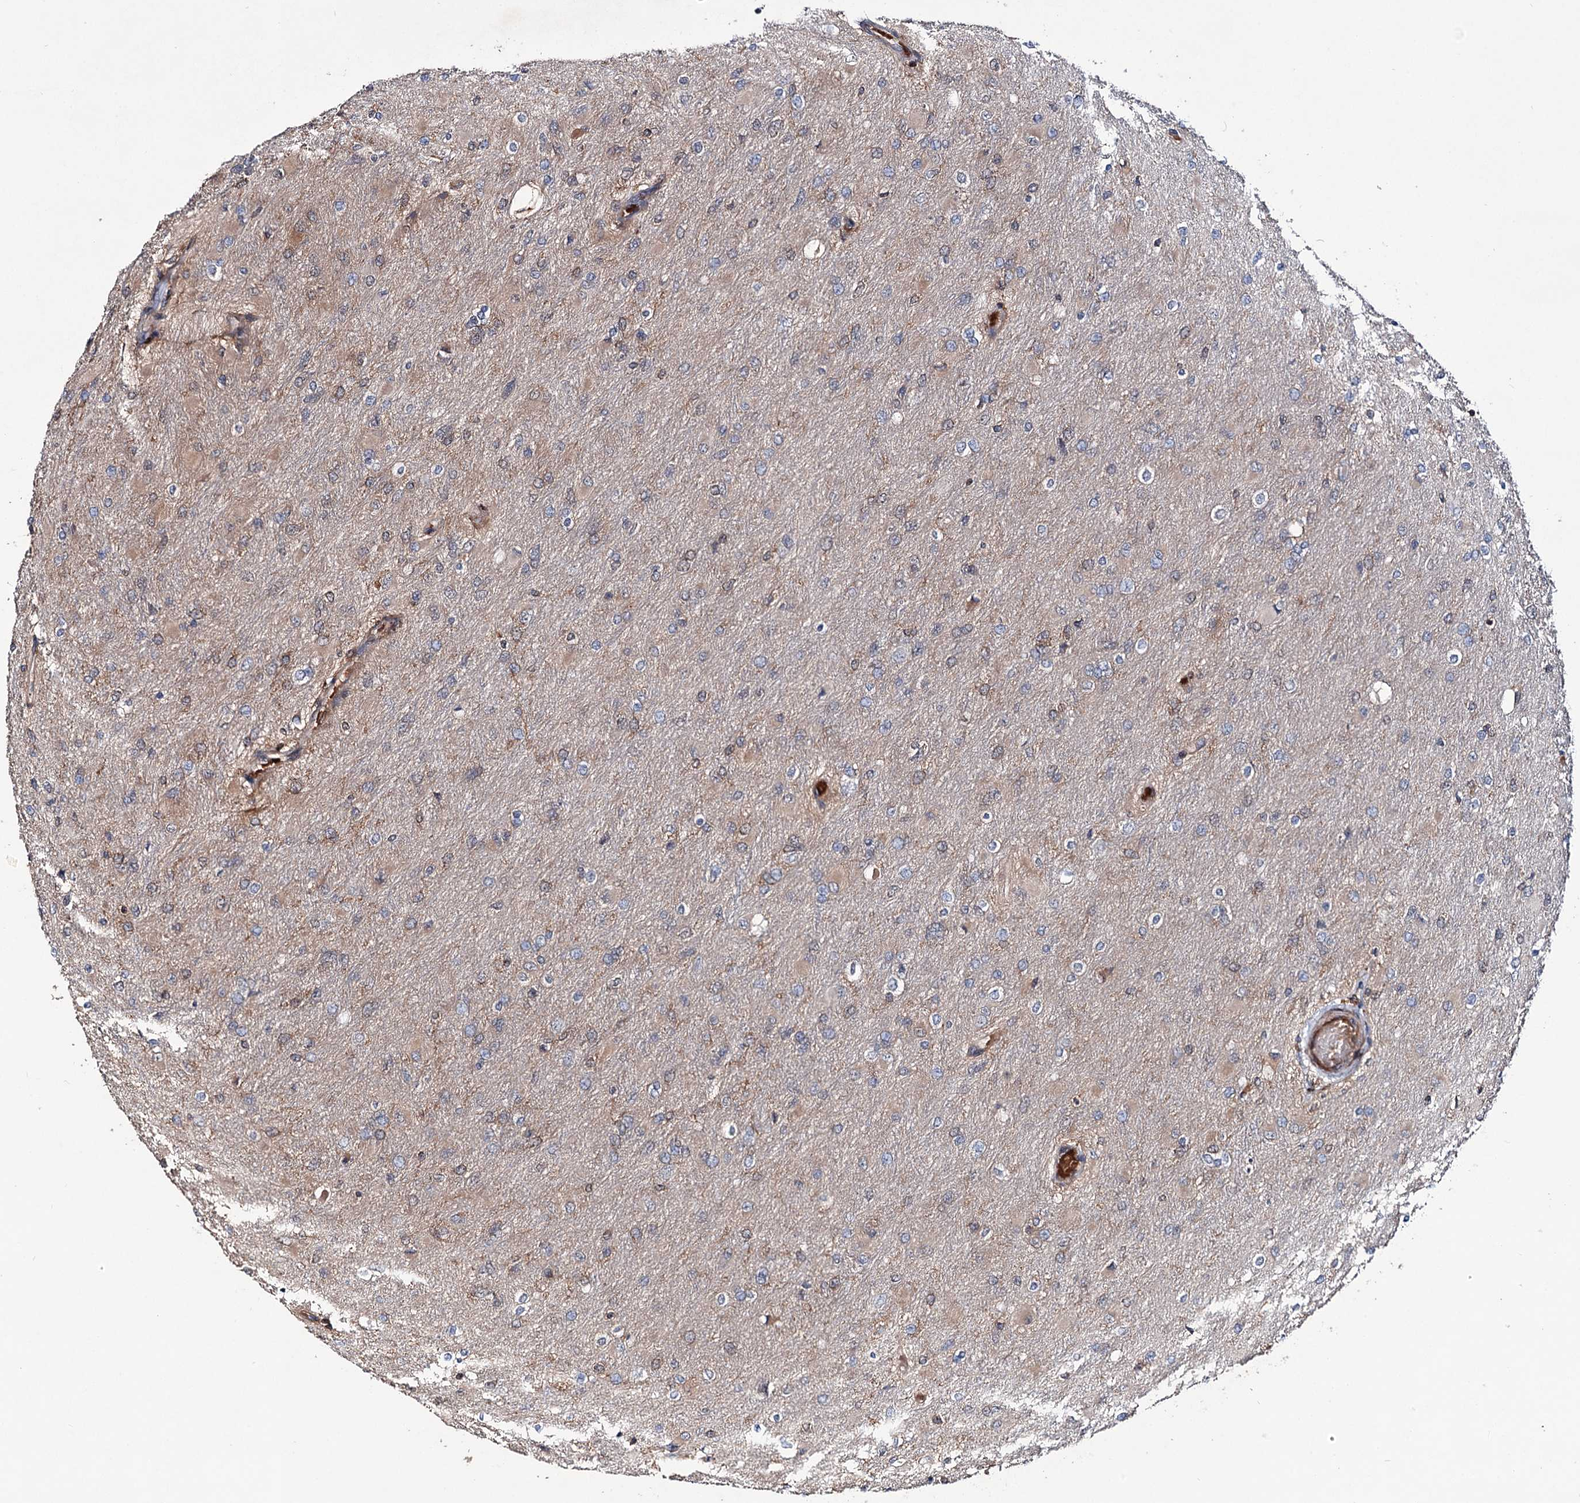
{"staining": {"intensity": "weak", "quantity": "<25%", "location": "cytoplasmic/membranous"}, "tissue": "glioma", "cell_type": "Tumor cells", "image_type": "cancer", "snomed": [{"axis": "morphology", "description": "Glioma, malignant, High grade"}, {"axis": "topography", "description": "Cerebral cortex"}], "caption": "DAB (3,3'-diaminobenzidine) immunohistochemical staining of glioma exhibits no significant expression in tumor cells.", "gene": "GRIP1", "patient": {"sex": "female", "age": 36}}